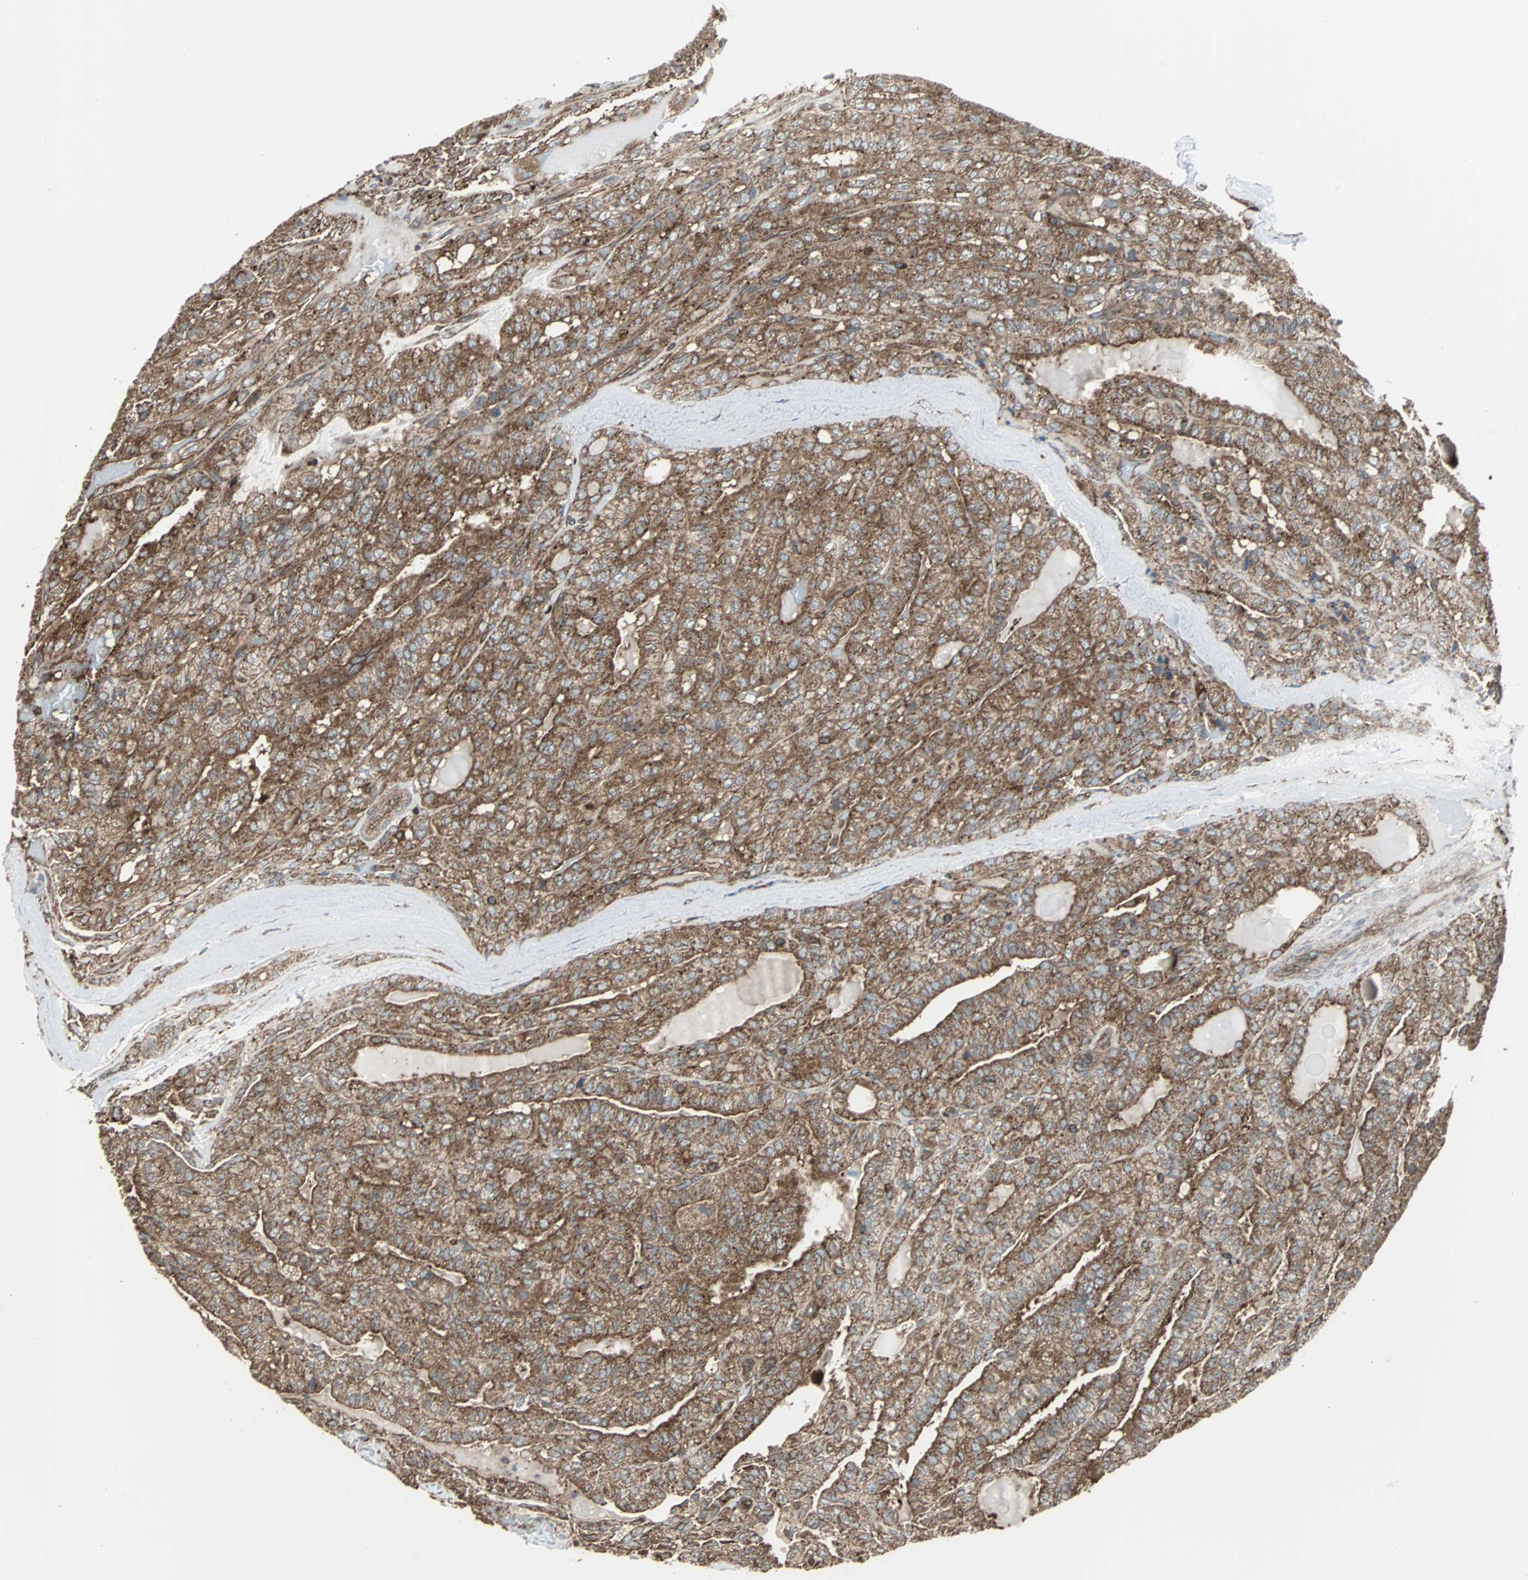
{"staining": {"intensity": "strong", "quantity": ">75%", "location": "cytoplasmic/membranous"}, "tissue": "thyroid cancer", "cell_type": "Tumor cells", "image_type": "cancer", "snomed": [{"axis": "morphology", "description": "Papillary adenocarcinoma, NOS"}, {"axis": "topography", "description": "Thyroid gland"}], "caption": "This is an image of immunohistochemistry (IHC) staining of thyroid papillary adenocarcinoma, which shows strong expression in the cytoplasmic/membranous of tumor cells.", "gene": "RELA", "patient": {"sex": "male", "age": 77}}